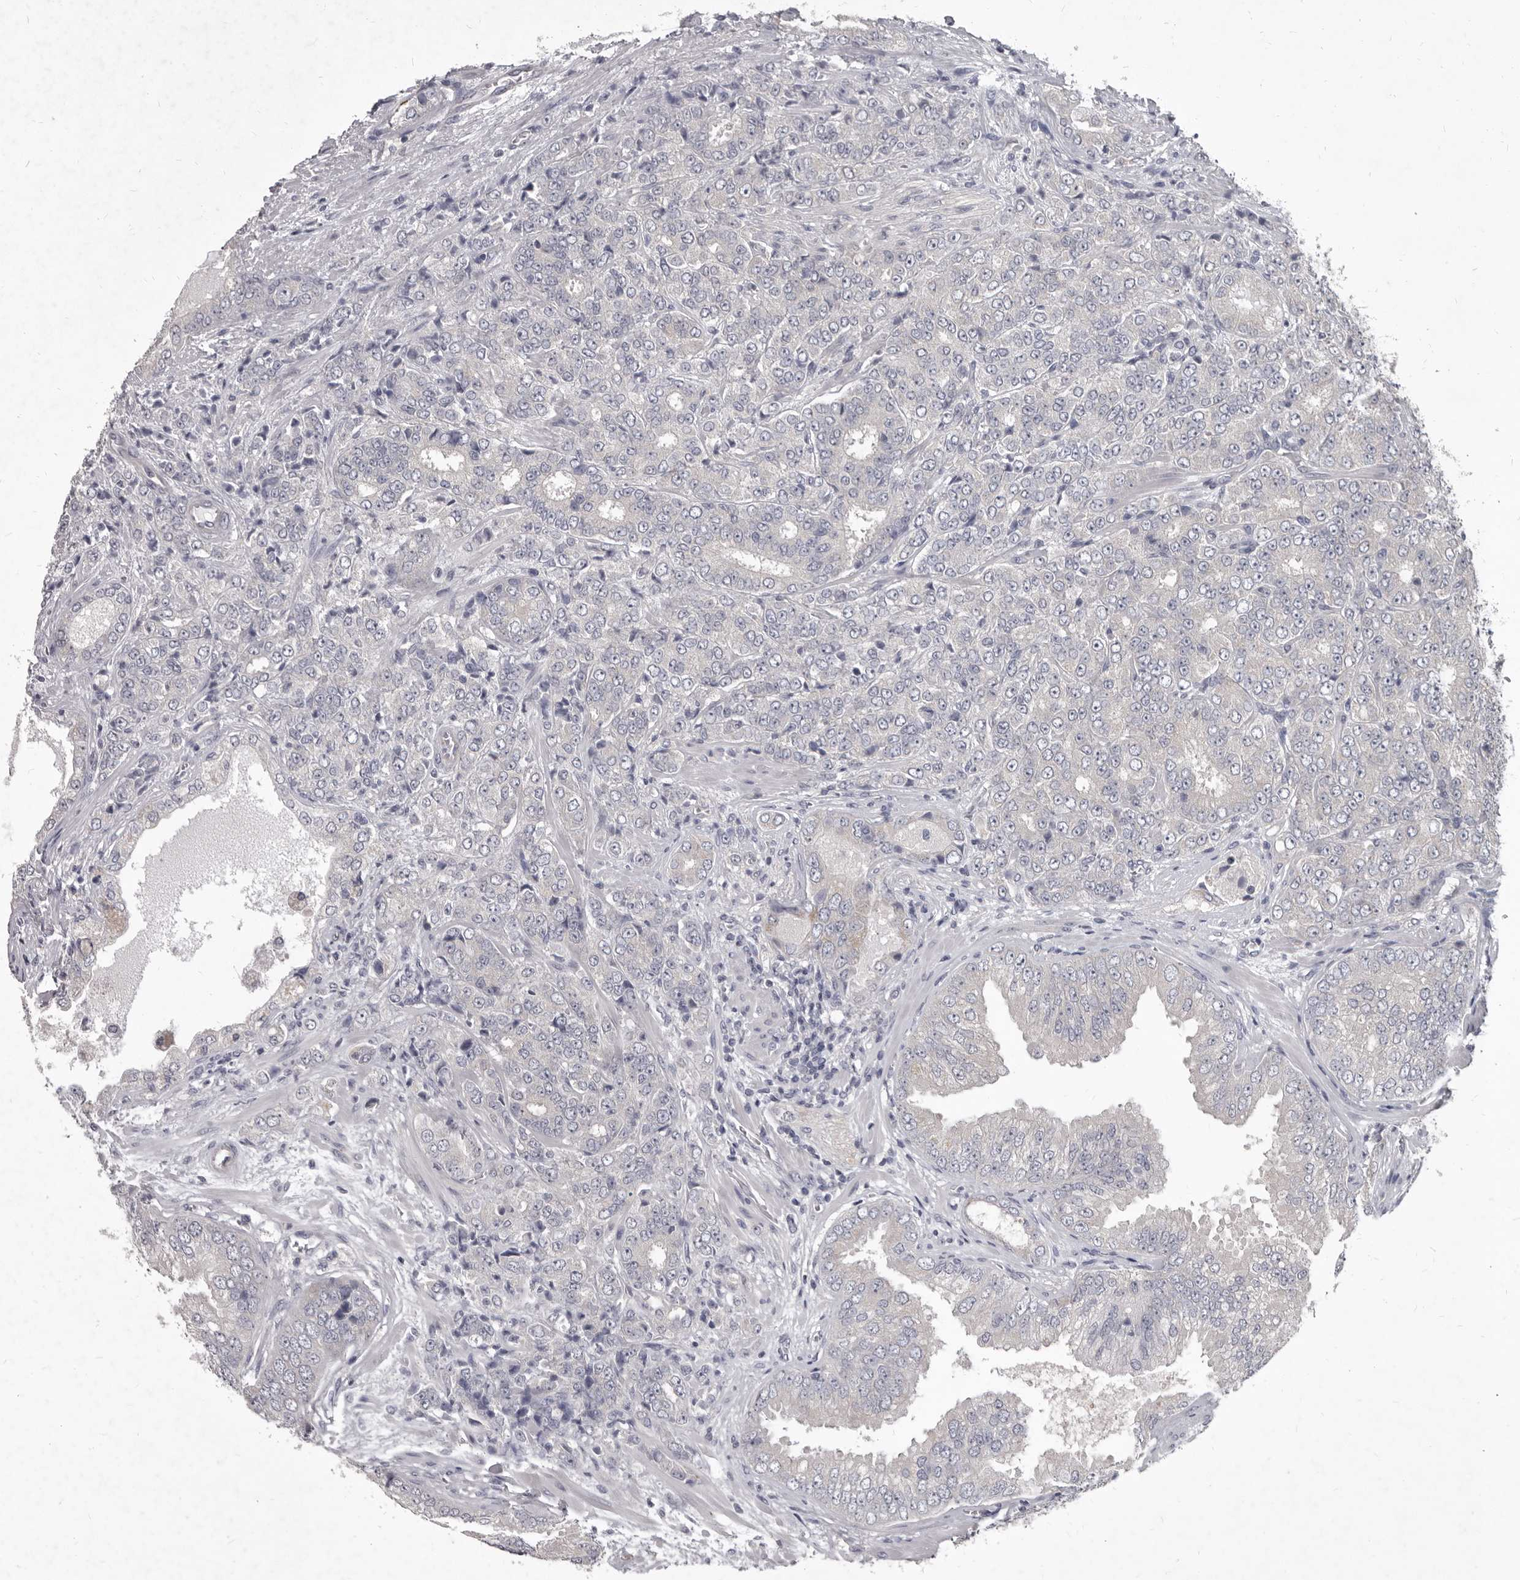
{"staining": {"intensity": "negative", "quantity": "none", "location": "none"}, "tissue": "prostate cancer", "cell_type": "Tumor cells", "image_type": "cancer", "snomed": [{"axis": "morphology", "description": "Adenocarcinoma, High grade"}, {"axis": "topography", "description": "Prostate"}], "caption": "Photomicrograph shows no significant protein expression in tumor cells of high-grade adenocarcinoma (prostate). (DAB (3,3'-diaminobenzidine) IHC visualized using brightfield microscopy, high magnification).", "gene": "GSK3B", "patient": {"sex": "male", "age": 58}}